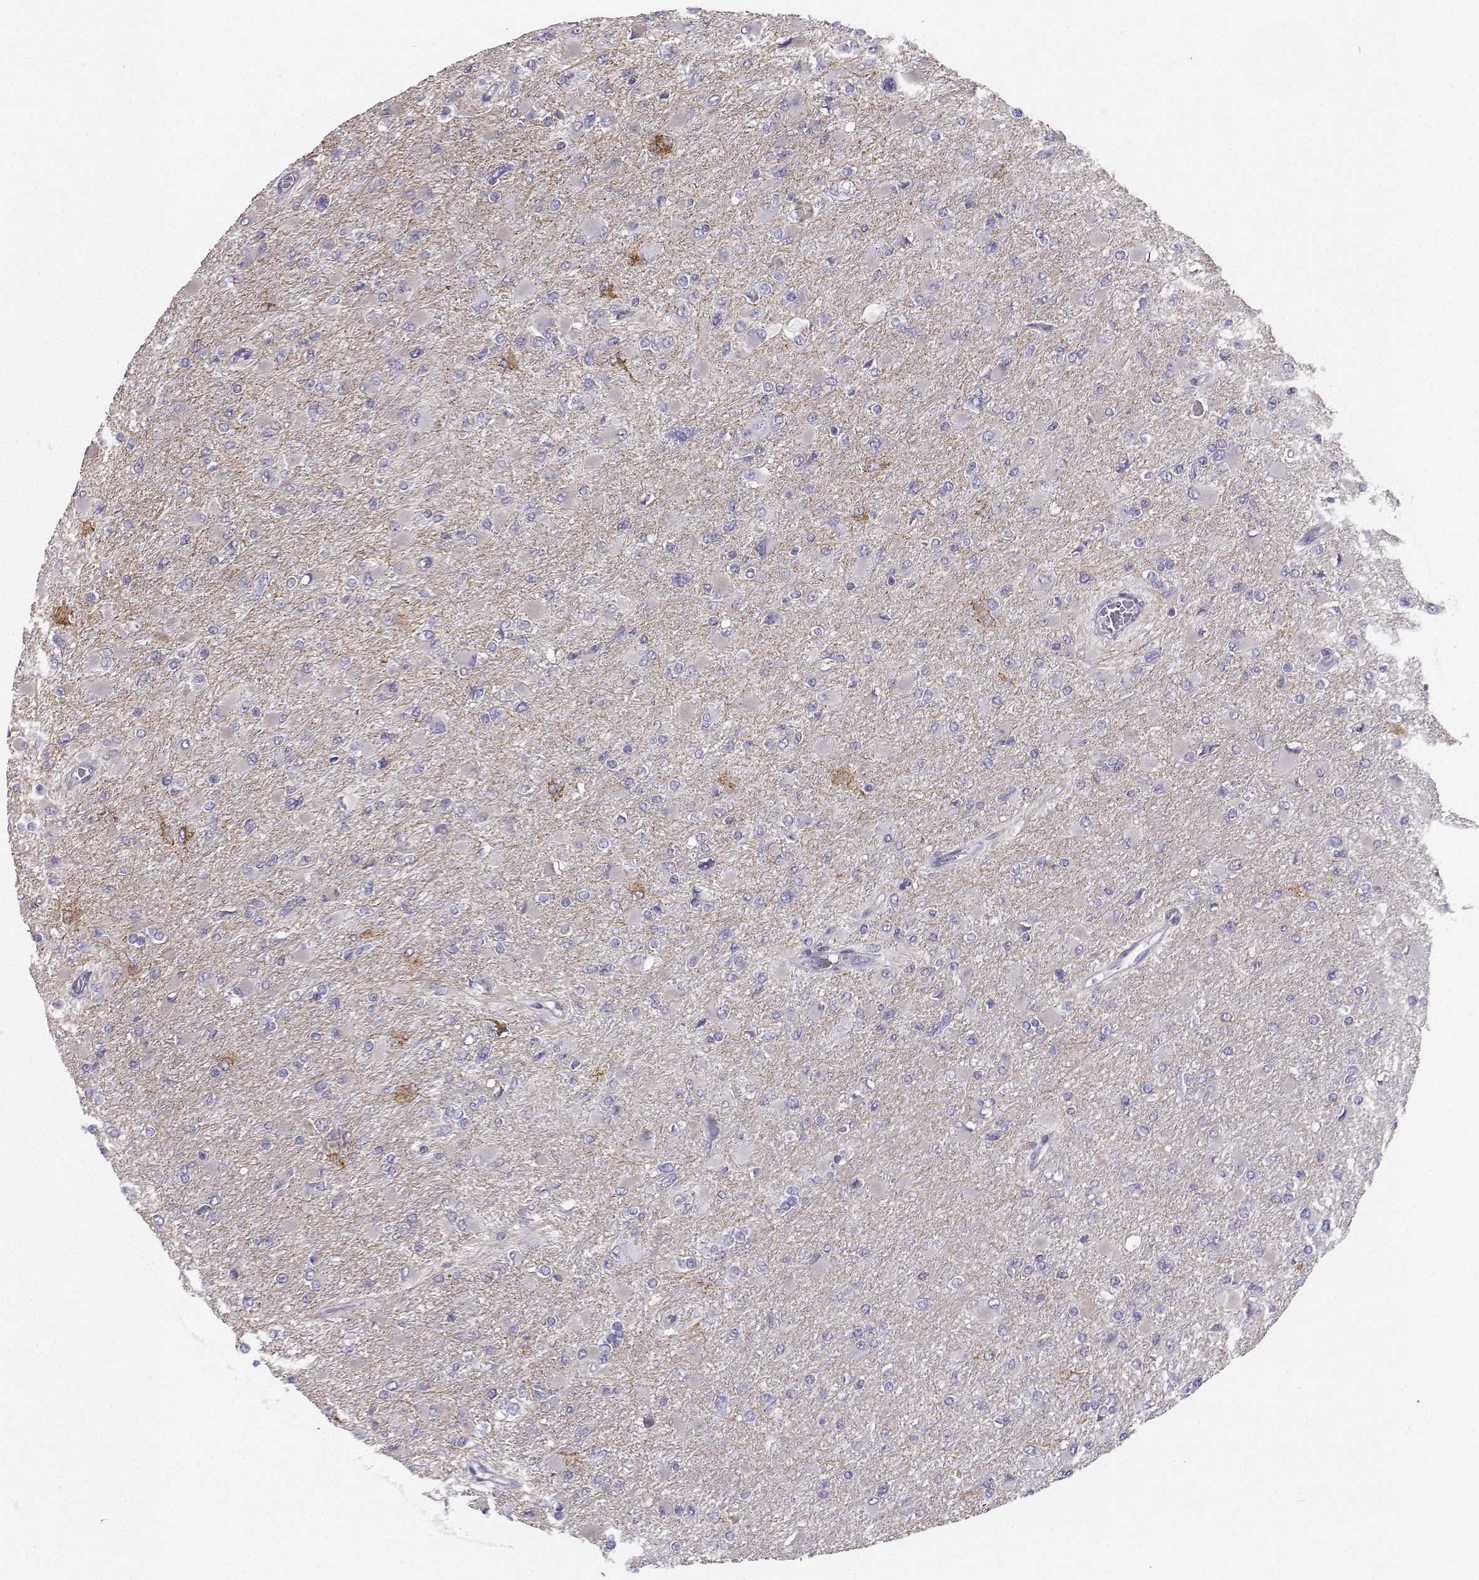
{"staining": {"intensity": "negative", "quantity": "none", "location": "none"}, "tissue": "glioma", "cell_type": "Tumor cells", "image_type": "cancer", "snomed": [{"axis": "morphology", "description": "Glioma, malignant, High grade"}, {"axis": "topography", "description": "Cerebral cortex"}], "caption": "Malignant glioma (high-grade) stained for a protein using immunohistochemistry (IHC) exhibits no staining tumor cells.", "gene": "DCLK3", "patient": {"sex": "female", "age": 36}}